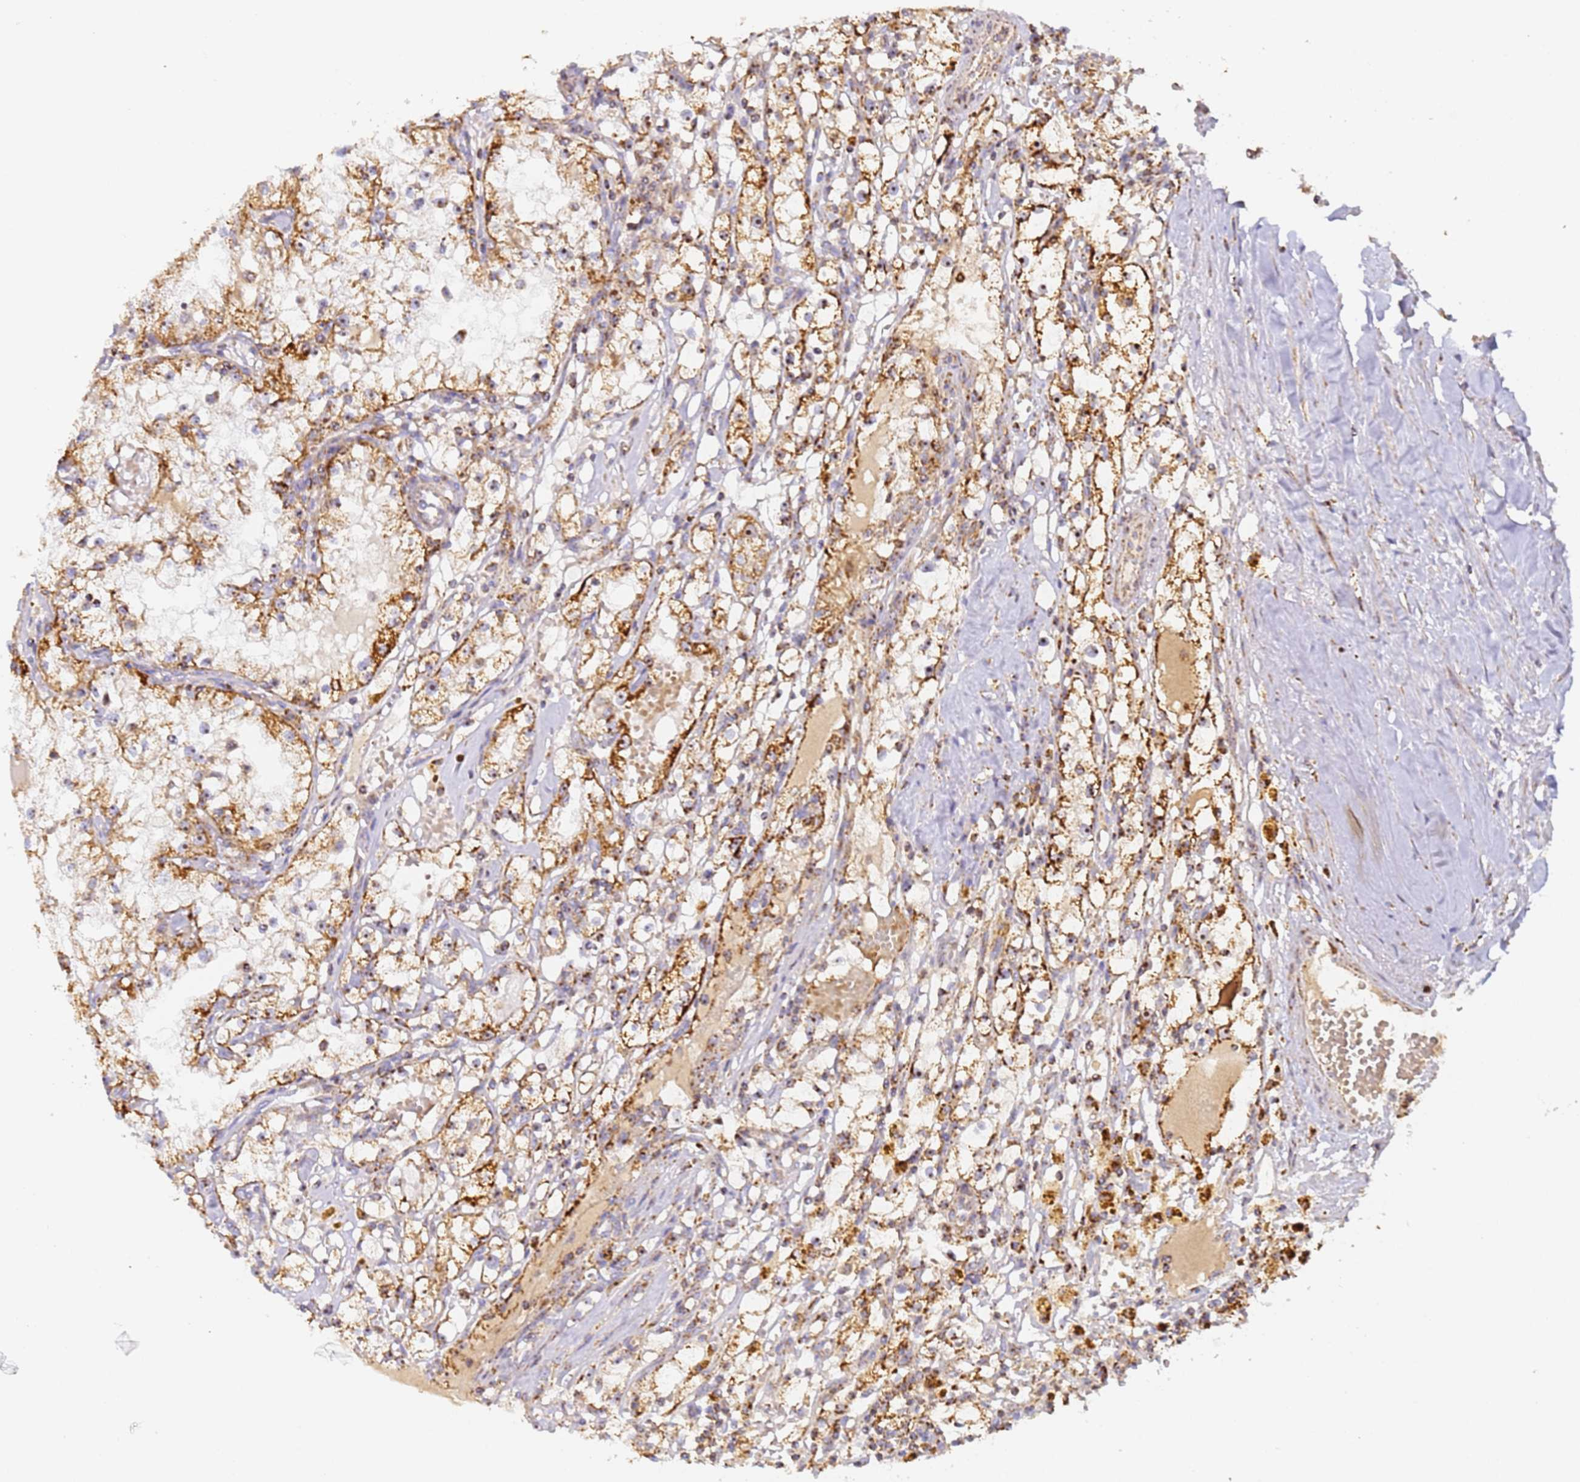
{"staining": {"intensity": "moderate", "quantity": ">75%", "location": "cytoplasmic/membranous"}, "tissue": "renal cancer", "cell_type": "Tumor cells", "image_type": "cancer", "snomed": [{"axis": "morphology", "description": "Adenocarcinoma, NOS"}, {"axis": "topography", "description": "Kidney"}], "caption": "The immunohistochemical stain shows moderate cytoplasmic/membranous positivity in tumor cells of renal cancer (adenocarcinoma) tissue. (Brightfield microscopy of DAB IHC at high magnification).", "gene": "FRG2C", "patient": {"sex": "male", "age": 56}}